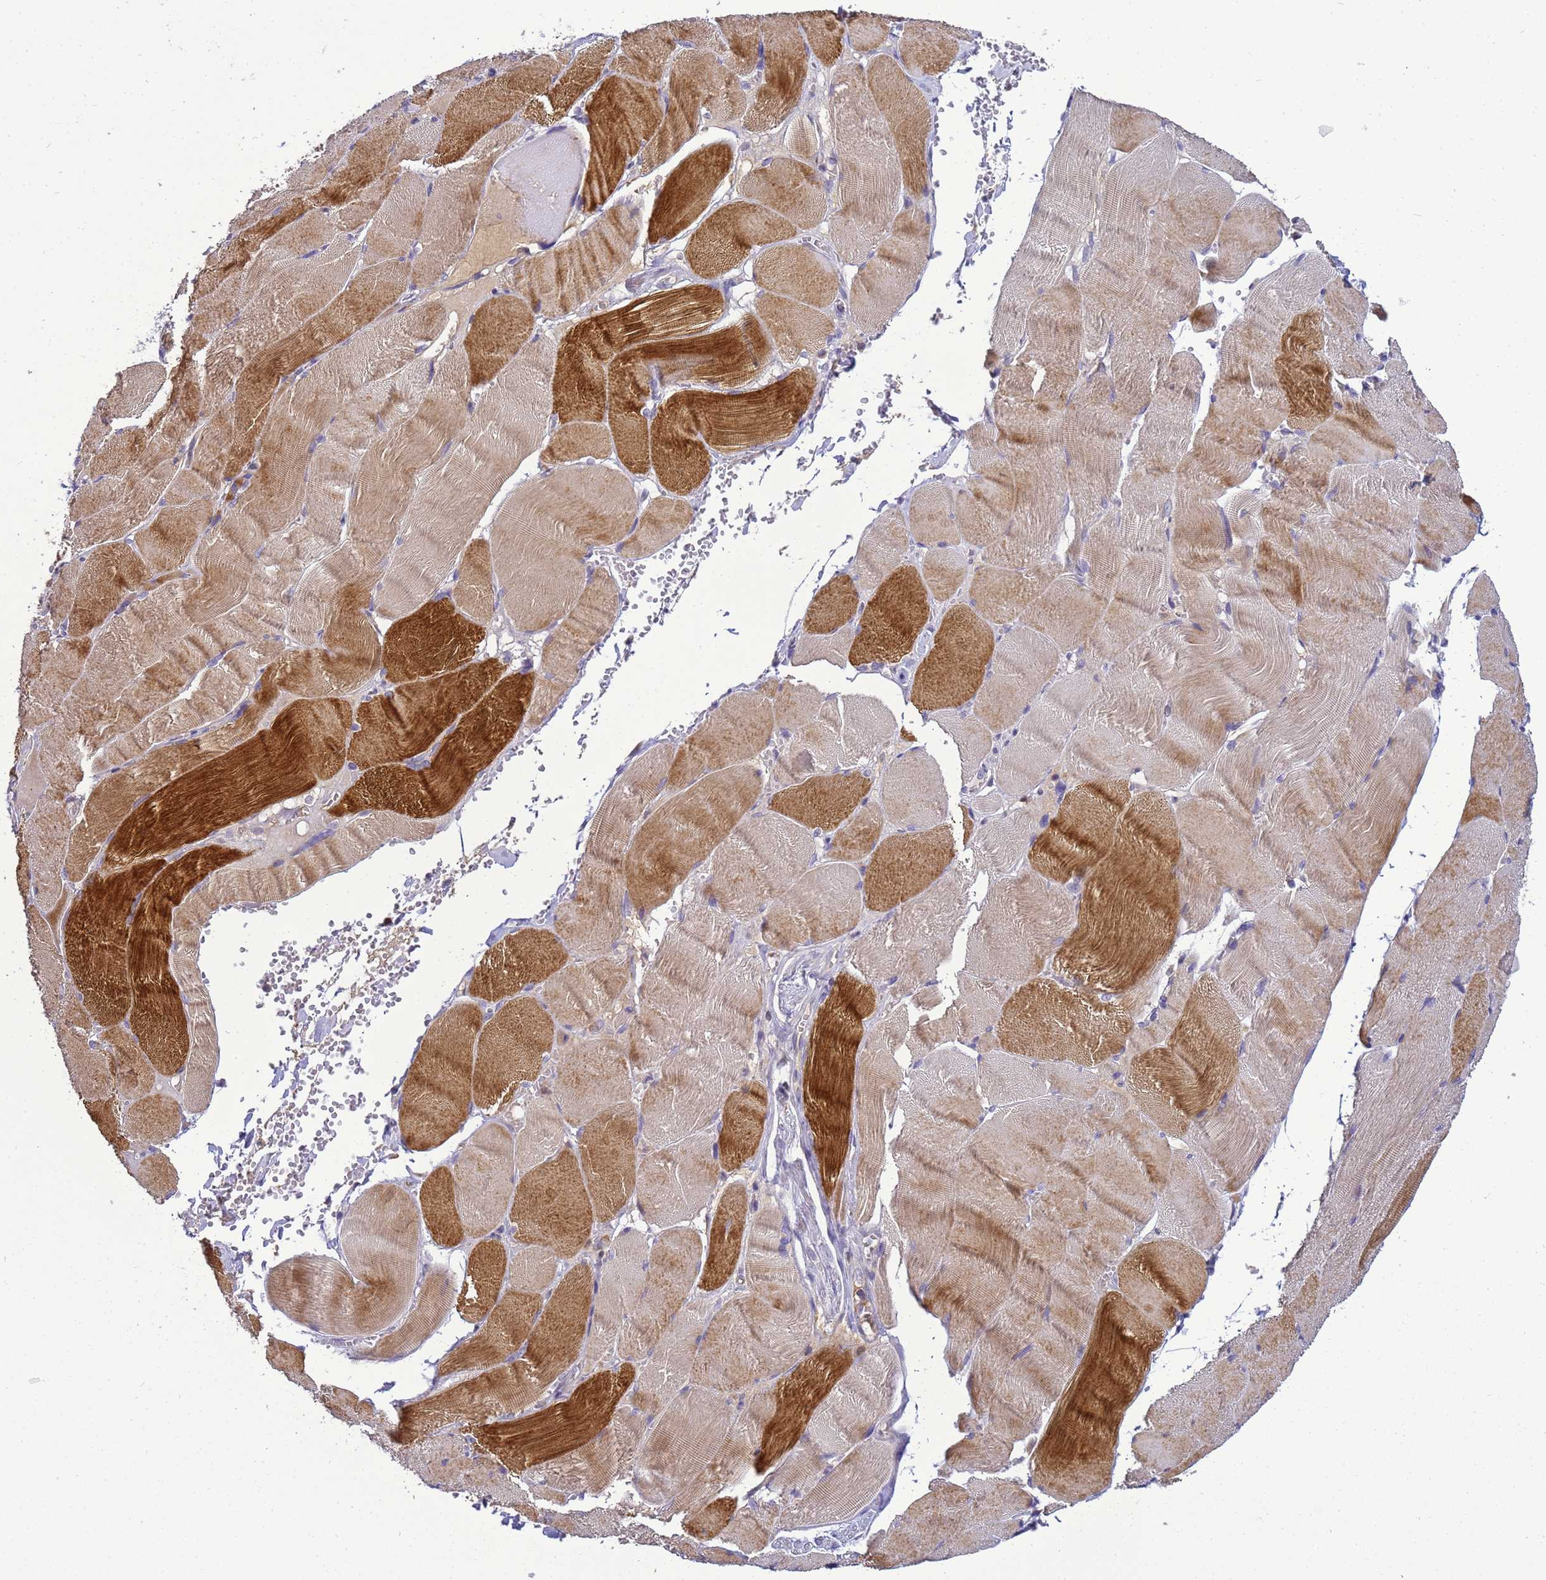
{"staining": {"intensity": "weak", "quantity": ">75%", "location": "cytoplasmic/membranous"}, "tissue": "adipose tissue", "cell_type": "Adipocytes", "image_type": "normal", "snomed": [{"axis": "morphology", "description": "Normal tissue, NOS"}, {"axis": "topography", "description": "Skeletal muscle"}, {"axis": "topography", "description": "Peripheral nerve tissue"}], "caption": "Immunohistochemistry (DAB) staining of unremarkable adipose tissue displays weak cytoplasmic/membranous protein positivity in approximately >75% of adipocytes.", "gene": "TMEM74B", "patient": {"sex": "female", "age": 55}}